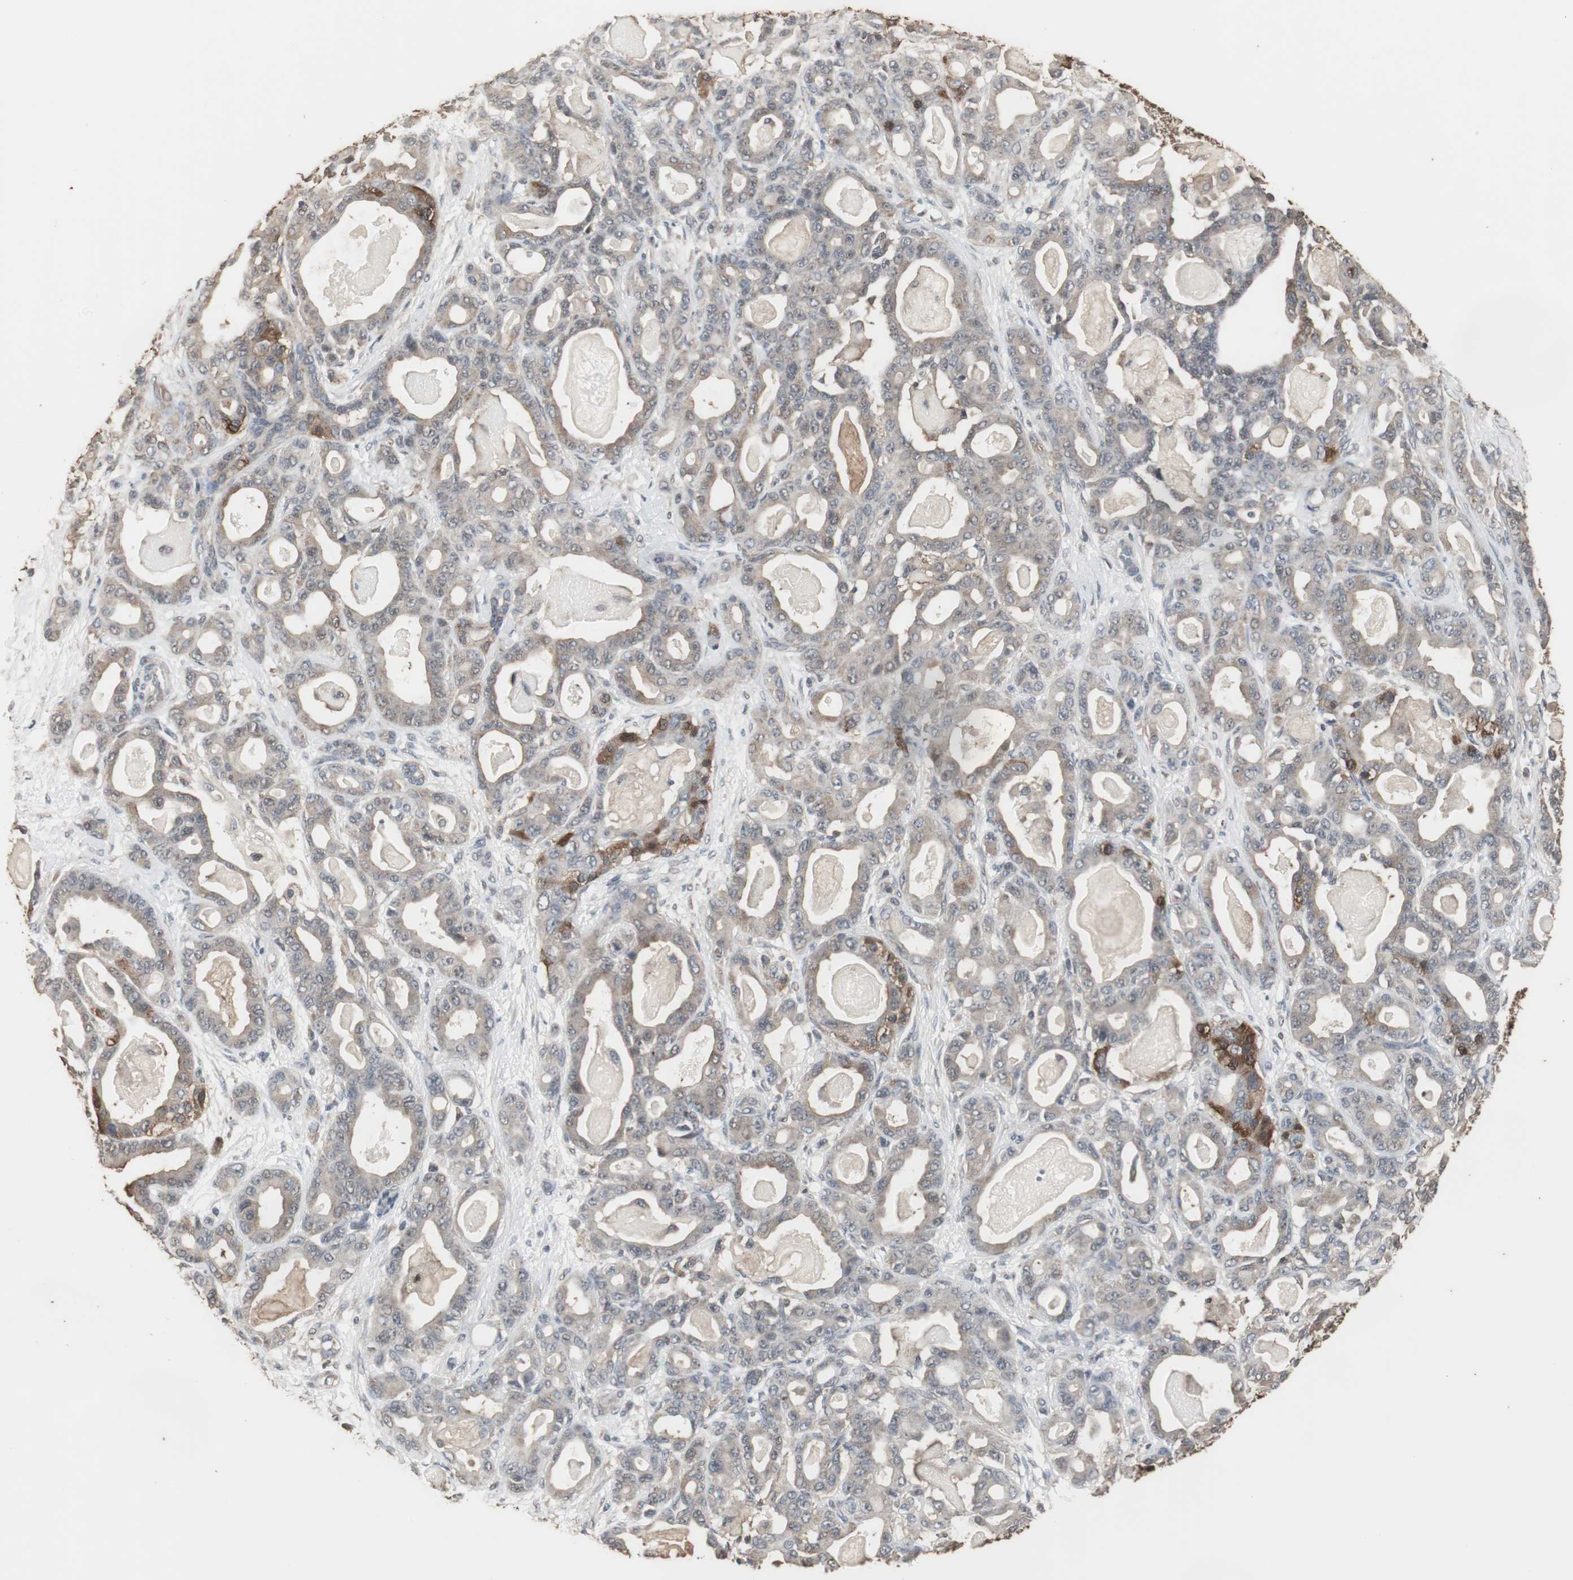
{"staining": {"intensity": "strong", "quantity": "<25%", "location": "cytoplasmic/membranous"}, "tissue": "pancreatic cancer", "cell_type": "Tumor cells", "image_type": "cancer", "snomed": [{"axis": "morphology", "description": "Adenocarcinoma, NOS"}, {"axis": "topography", "description": "Pancreas"}], "caption": "Human adenocarcinoma (pancreatic) stained with a brown dye exhibits strong cytoplasmic/membranous positive expression in about <25% of tumor cells.", "gene": "HPRT1", "patient": {"sex": "male", "age": 63}}